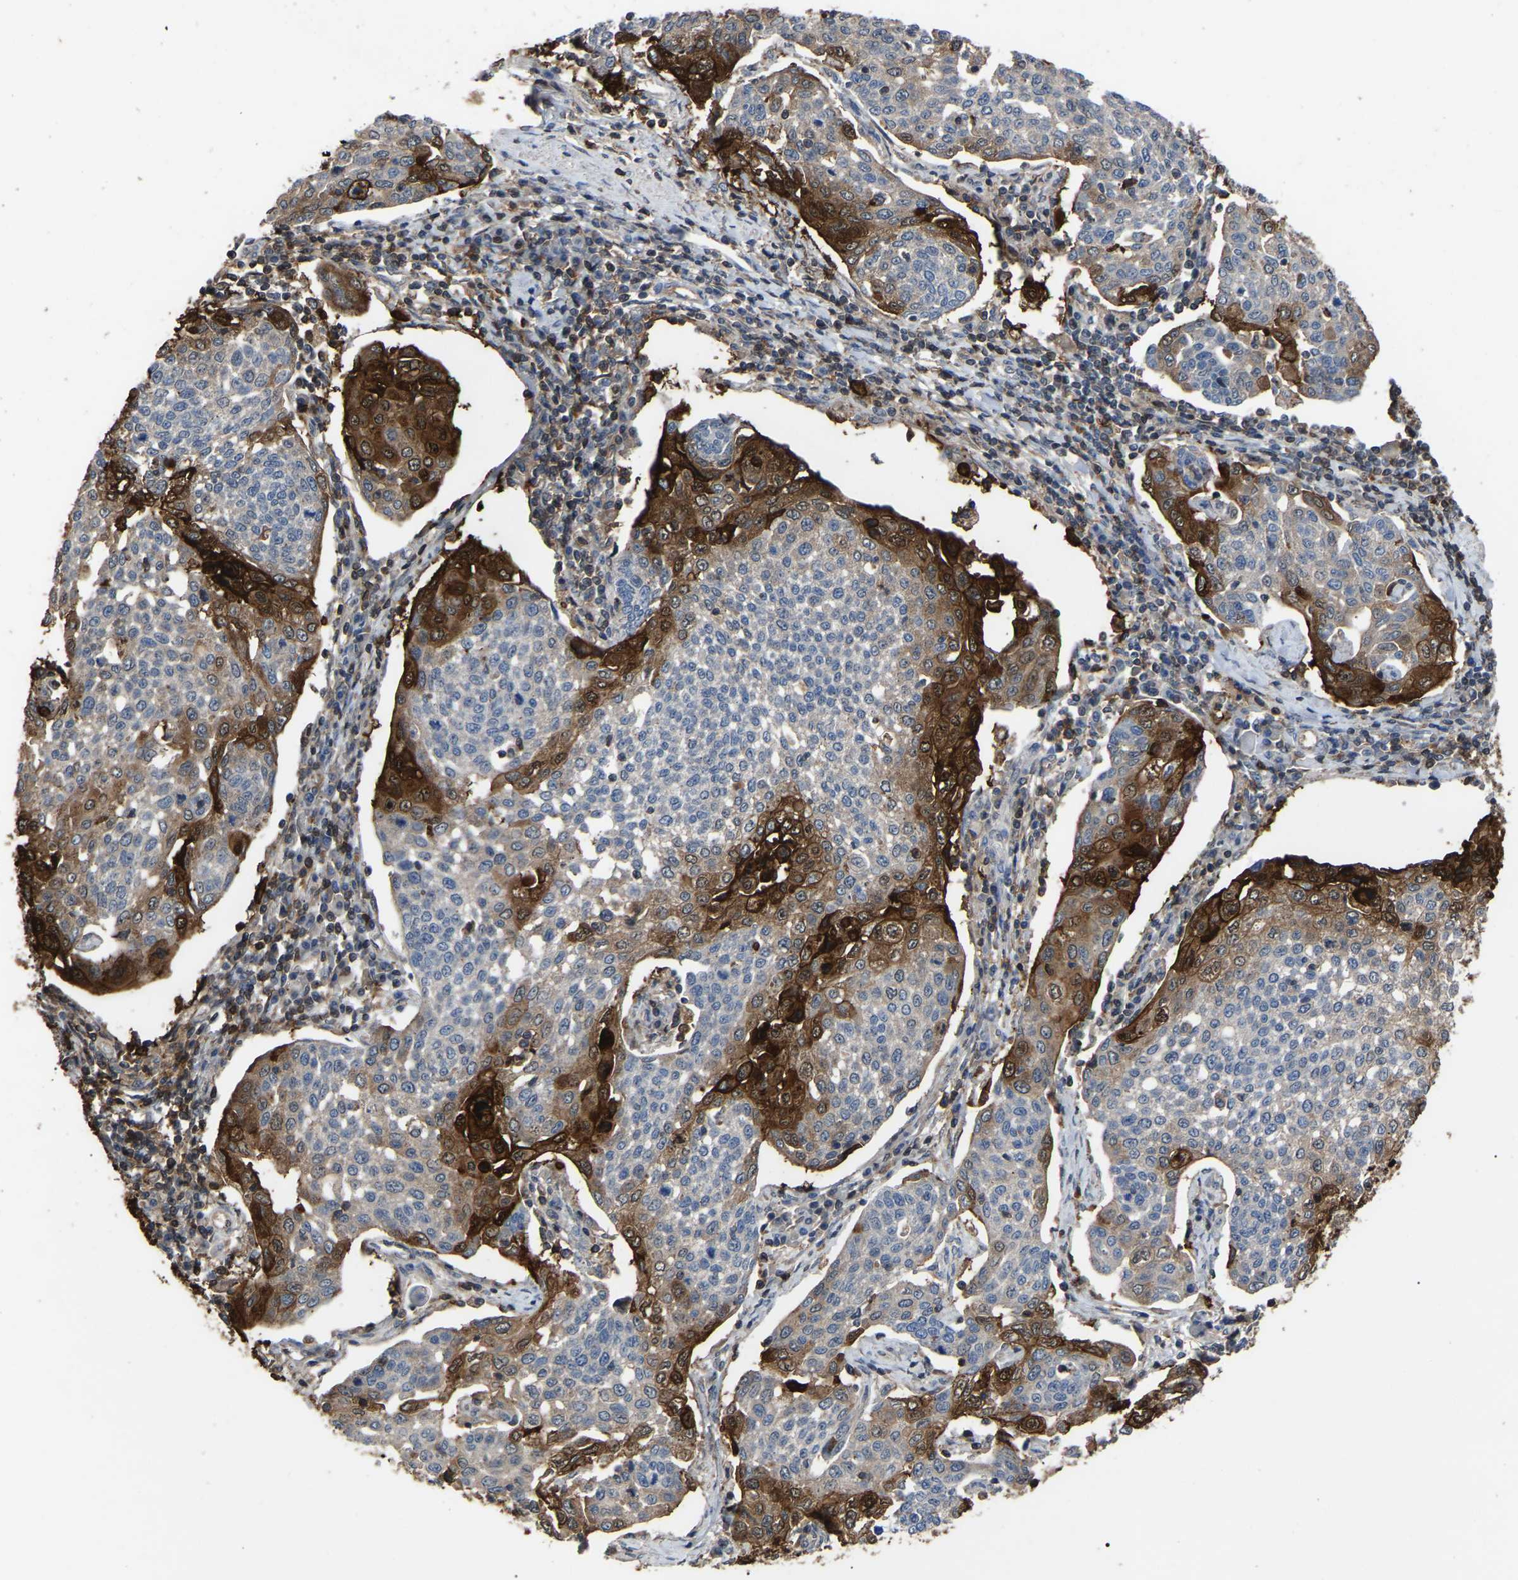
{"staining": {"intensity": "strong", "quantity": "<25%", "location": "cytoplasmic/membranous"}, "tissue": "cervical cancer", "cell_type": "Tumor cells", "image_type": "cancer", "snomed": [{"axis": "morphology", "description": "Squamous cell carcinoma, NOS"}, {"axis": "topography", "description": "Cervix"}], "caption": "Cervical cancer tissue displays strong cytoplasmic/membranous positivity in about <25% of tumor cells, visualized by immunohistochemistry. (IHC, brightfield microscopy, high magnification).", "gene": "CIT", "patient": {"sex": "female", "age": 34}}